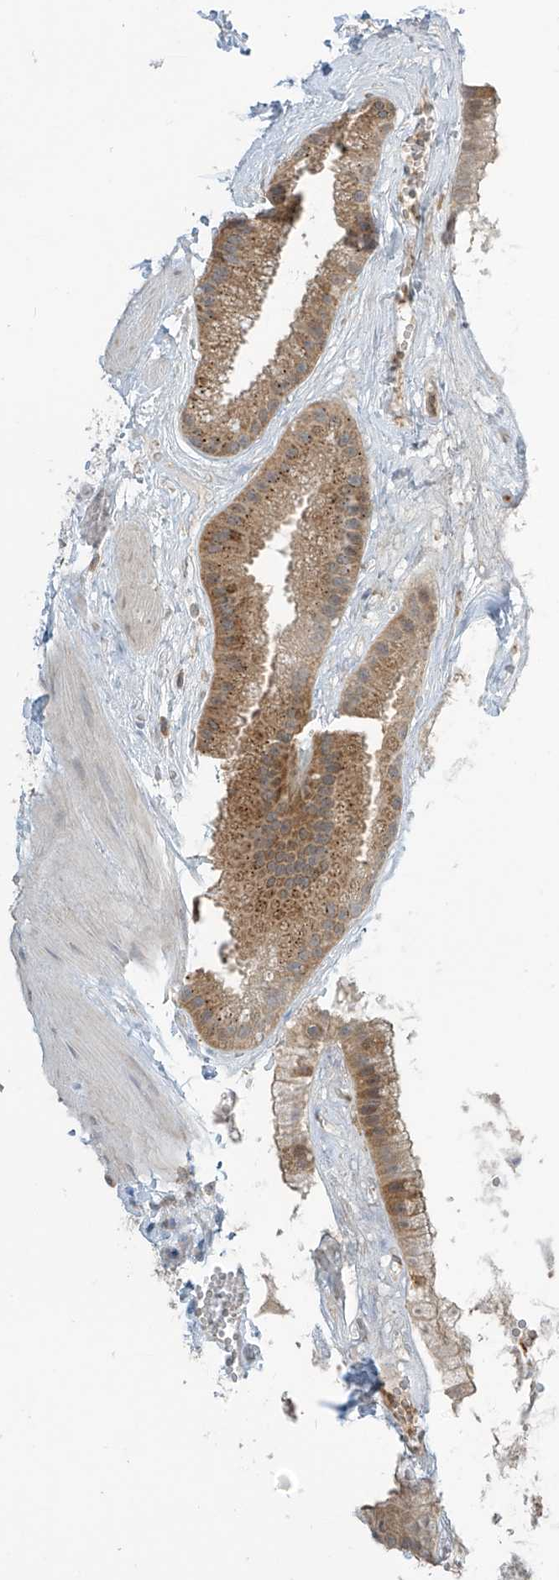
{"staining": {"intensity": "moderate", "quantity": ">75%", "location": "cytoplasmic/membranous"}, "tissue": "gallbladder", "cell_type": "Glandular cells", "image_type": "normal", "snomed": [{"axis": "morphology", "description": "Normal tissue, NOS"}, {"axis": "topography", "description": "Gallbladder"}], "caption": "This is a photomicrograph of immunohistochemistry (IHC) staining of unremarkable gallbladder, which shows moderate expression in the cytoplasmic/membranous of glandular cells.", "gene": "PARVG", "patient": {"sex": "male", "age": 55}}